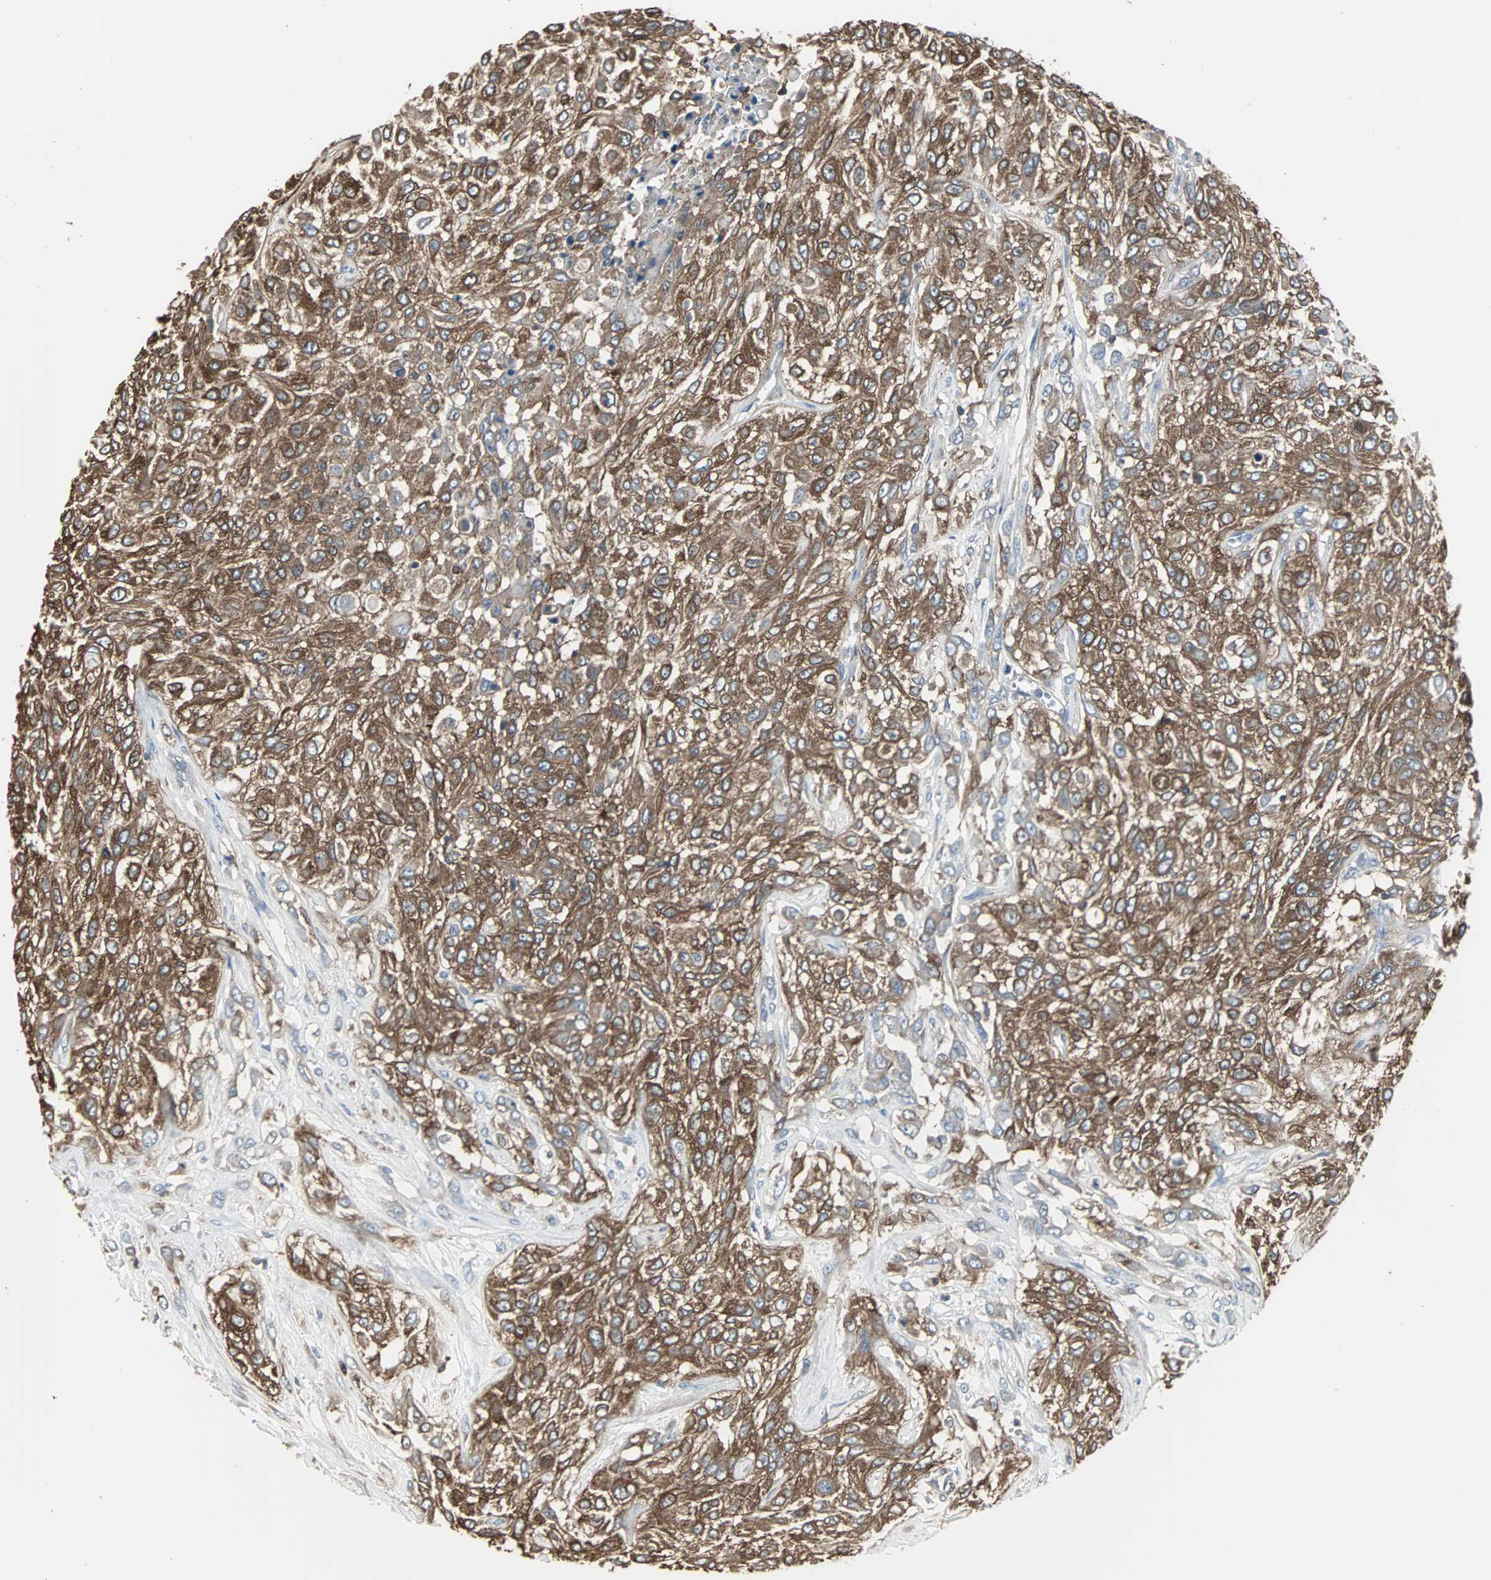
{"staining": {"intensity": "strong", "quantity": ">75%", "location": "cytoplasmic/membranous"}, "tissue": "urothelial cancer", "cell_type": "Tumor cells", "image_type": "cancer", "snomed": [{"axis": "morphology", "description": "Urothelial carcinoma, High grade"}, {"axis": "topography", "description": "Urinary bladder"}], "caption": "IHC staining of urothelial cancer, which demonstrates high levels of strong cytoplasmic/membranous staining in approximately >75% of tumor cells indicating strong cytoplasmic/membranous protein positivity. The staining was performed using DAB (brown) for protein detection and nuclei were counterstained in hematoxylin (blue).", "gene": "LRRFIP1", "patient": {"sex": "male", "age": 57}}